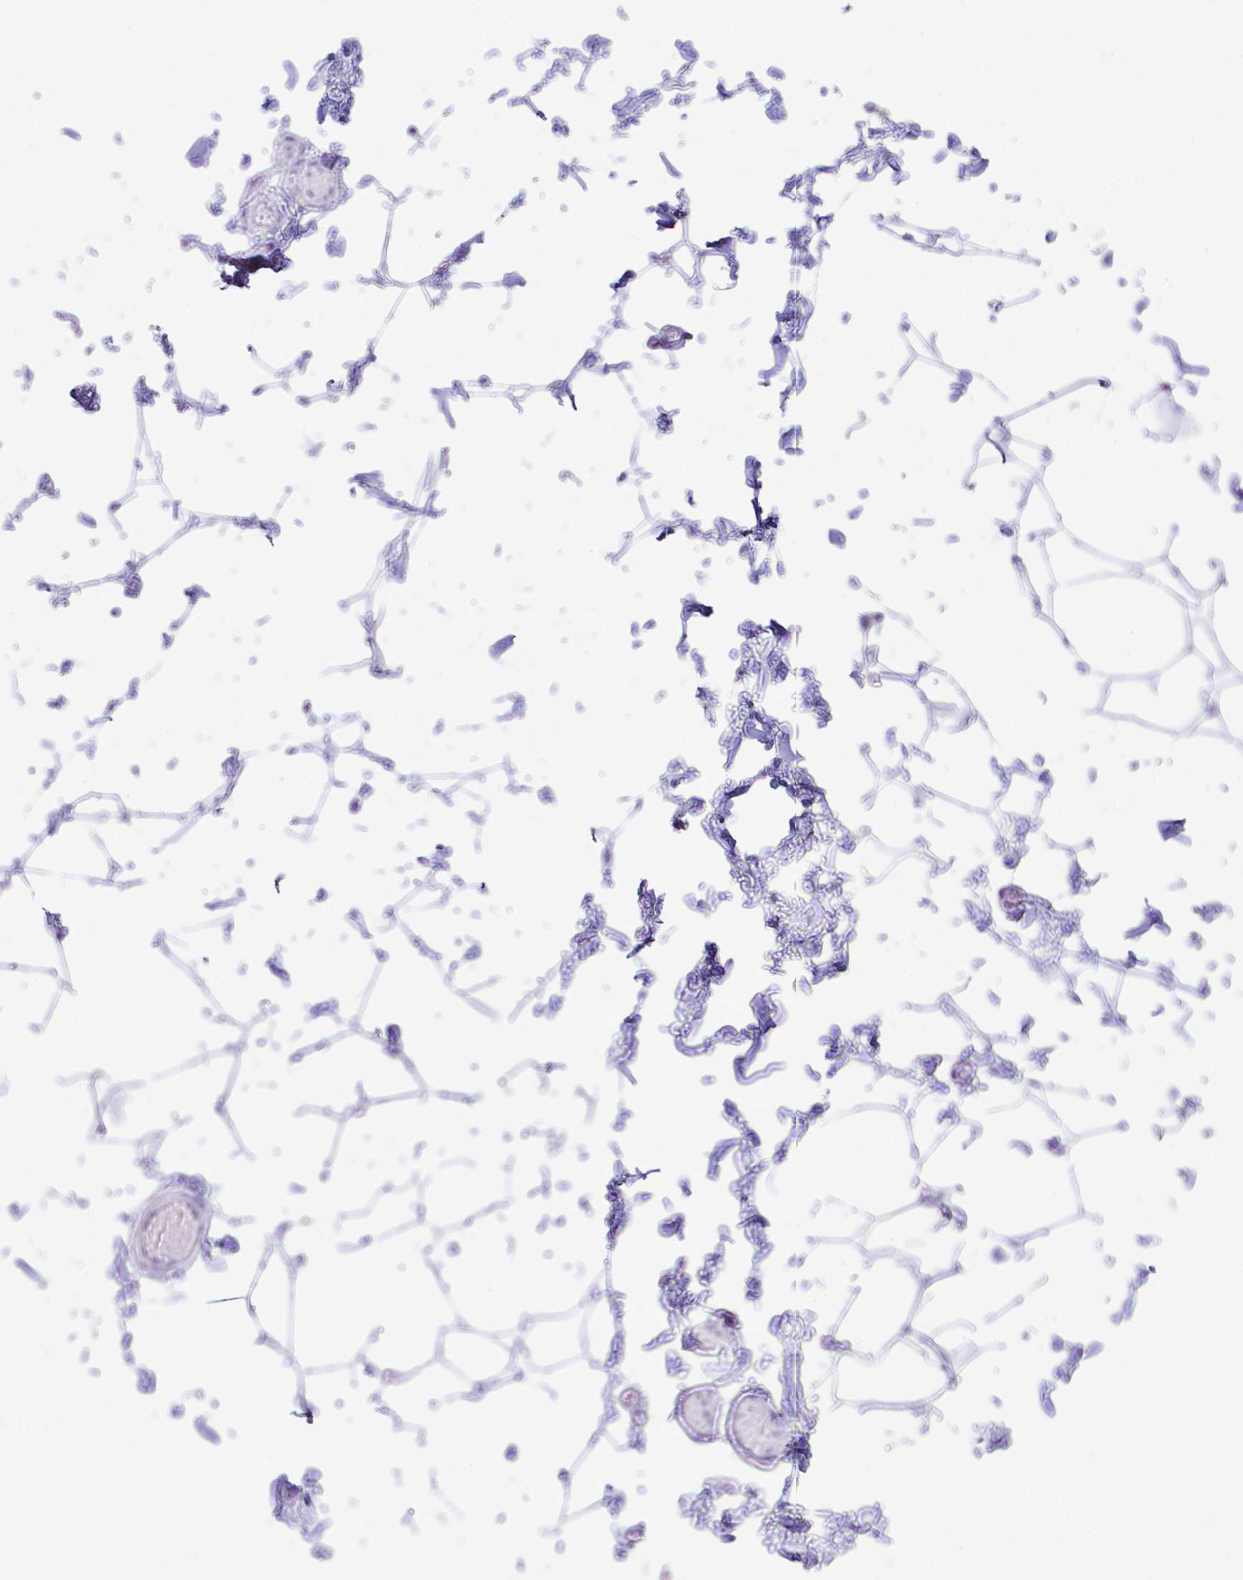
{"staining": {"intensity": "negative", "quantity": "none", "location": "none"}, "tissue": "adipose tissue", "cell_type": "Adipocytes", "image_type": "normal", "snomed": [{"axis": "morphology", "description": "Normal tissue, NOS"}, {"axis": "topography", "description": "Soft tissue"}, {"axis": "topography", "description": "Adipose tissue"}, {"axis": "topography", "description": "Vascular tissue"}, {"axis": "topography", "description": "Peripheral nerve tissue"}], "caption": "This is an immunohistochemistry (IHC) image of benign adipose tissue. There is no staining in adipocytes.", "gene": "NLRP8", "patient": {"sex": "male", "age": 29}}